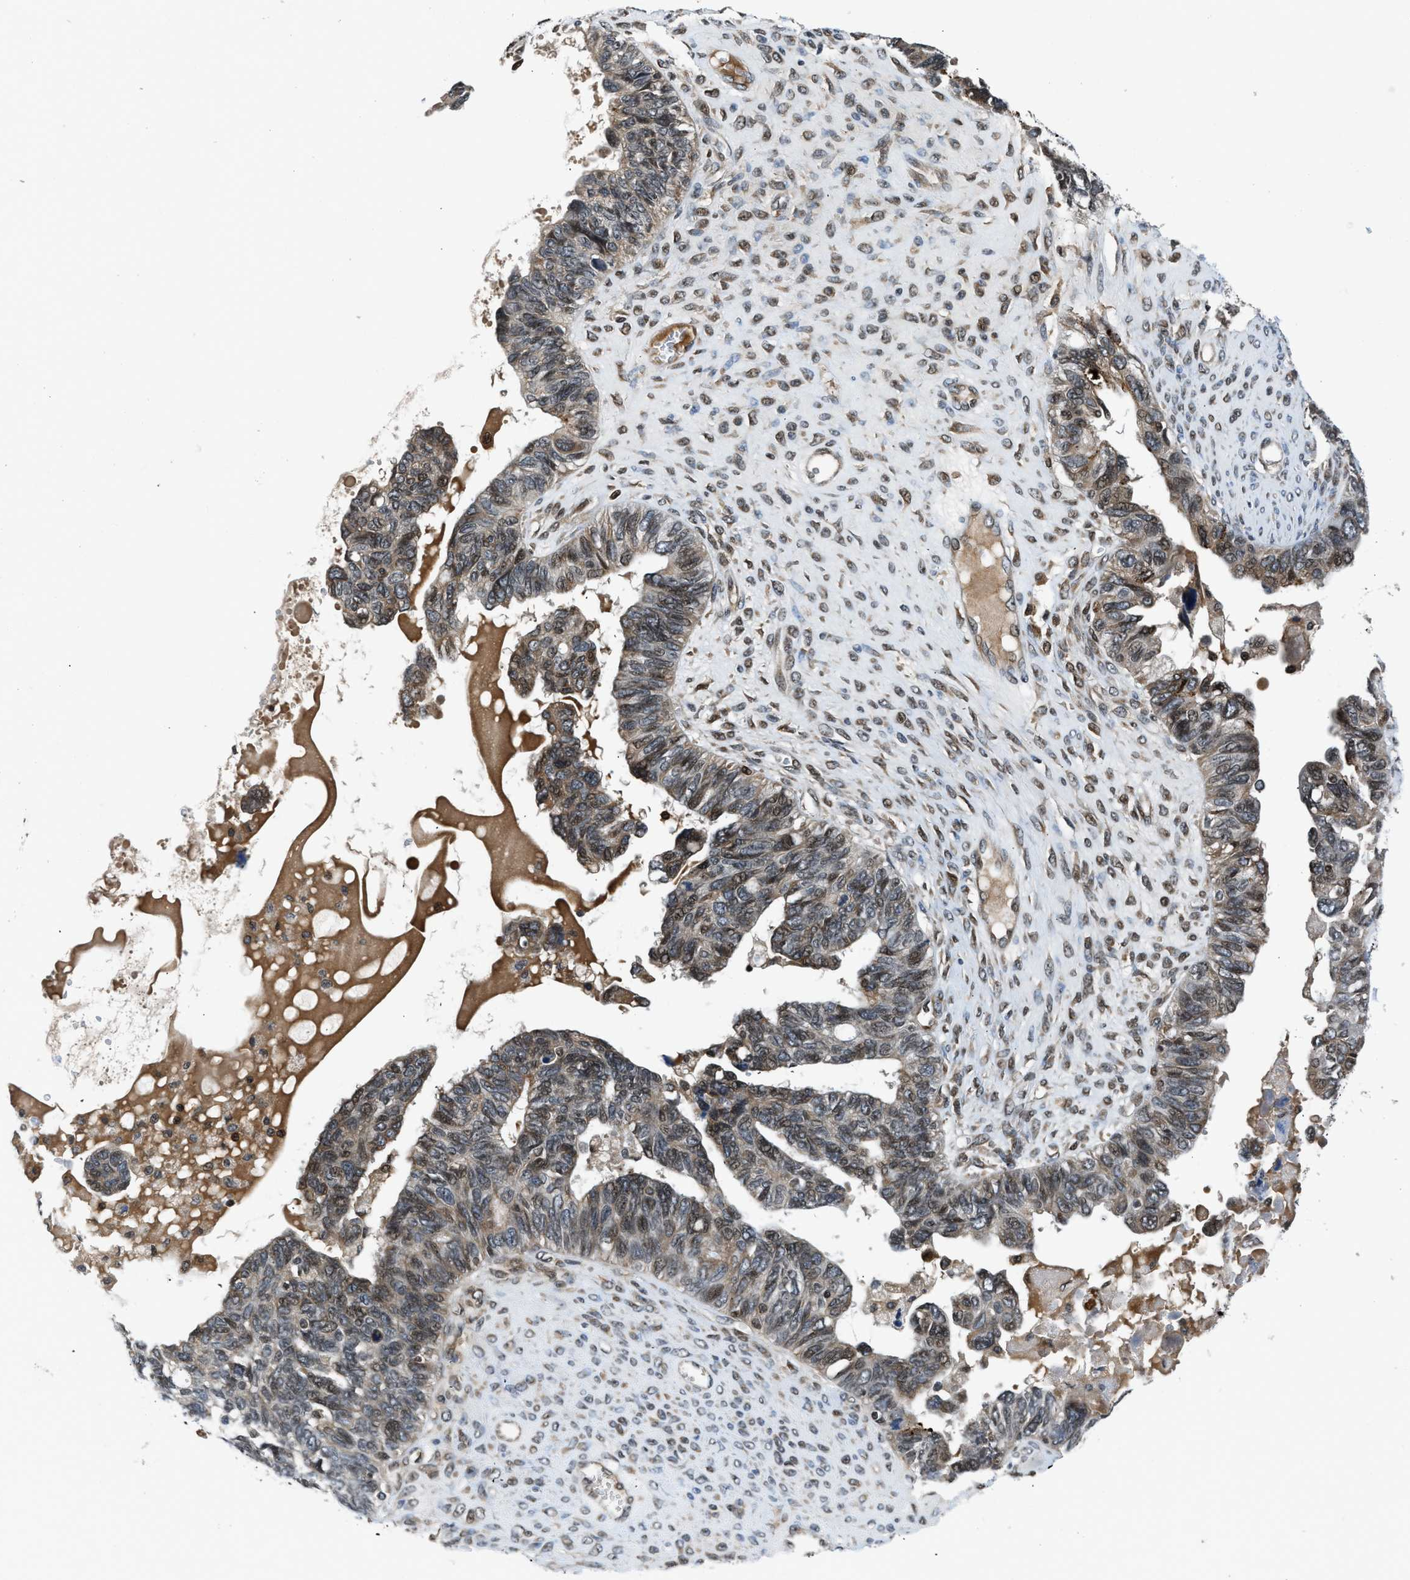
{"staining": {"intensity": "weak", "quantity": "25%-75%", "location": "cytoplasmic/membranous,nuclear"}, "tissue": "ovarian cancer", "cell_type": "Tumor cells", "image_type": "cancer", "snomed": [{"axis": "morphology", "description": "Cystadenocarcinoma, serous, NOS"}, {"axis": "topography", "description": "Ovary"}], "caption": "Tumor cells exhibit weak cytoplasmic/membranous and nuclear staining in approximately 25%-75% of cells in ovarian serous cystadenocarcinoma.", "gene": "RETREG3", "patient": {"sex": "female", "age": 79}}